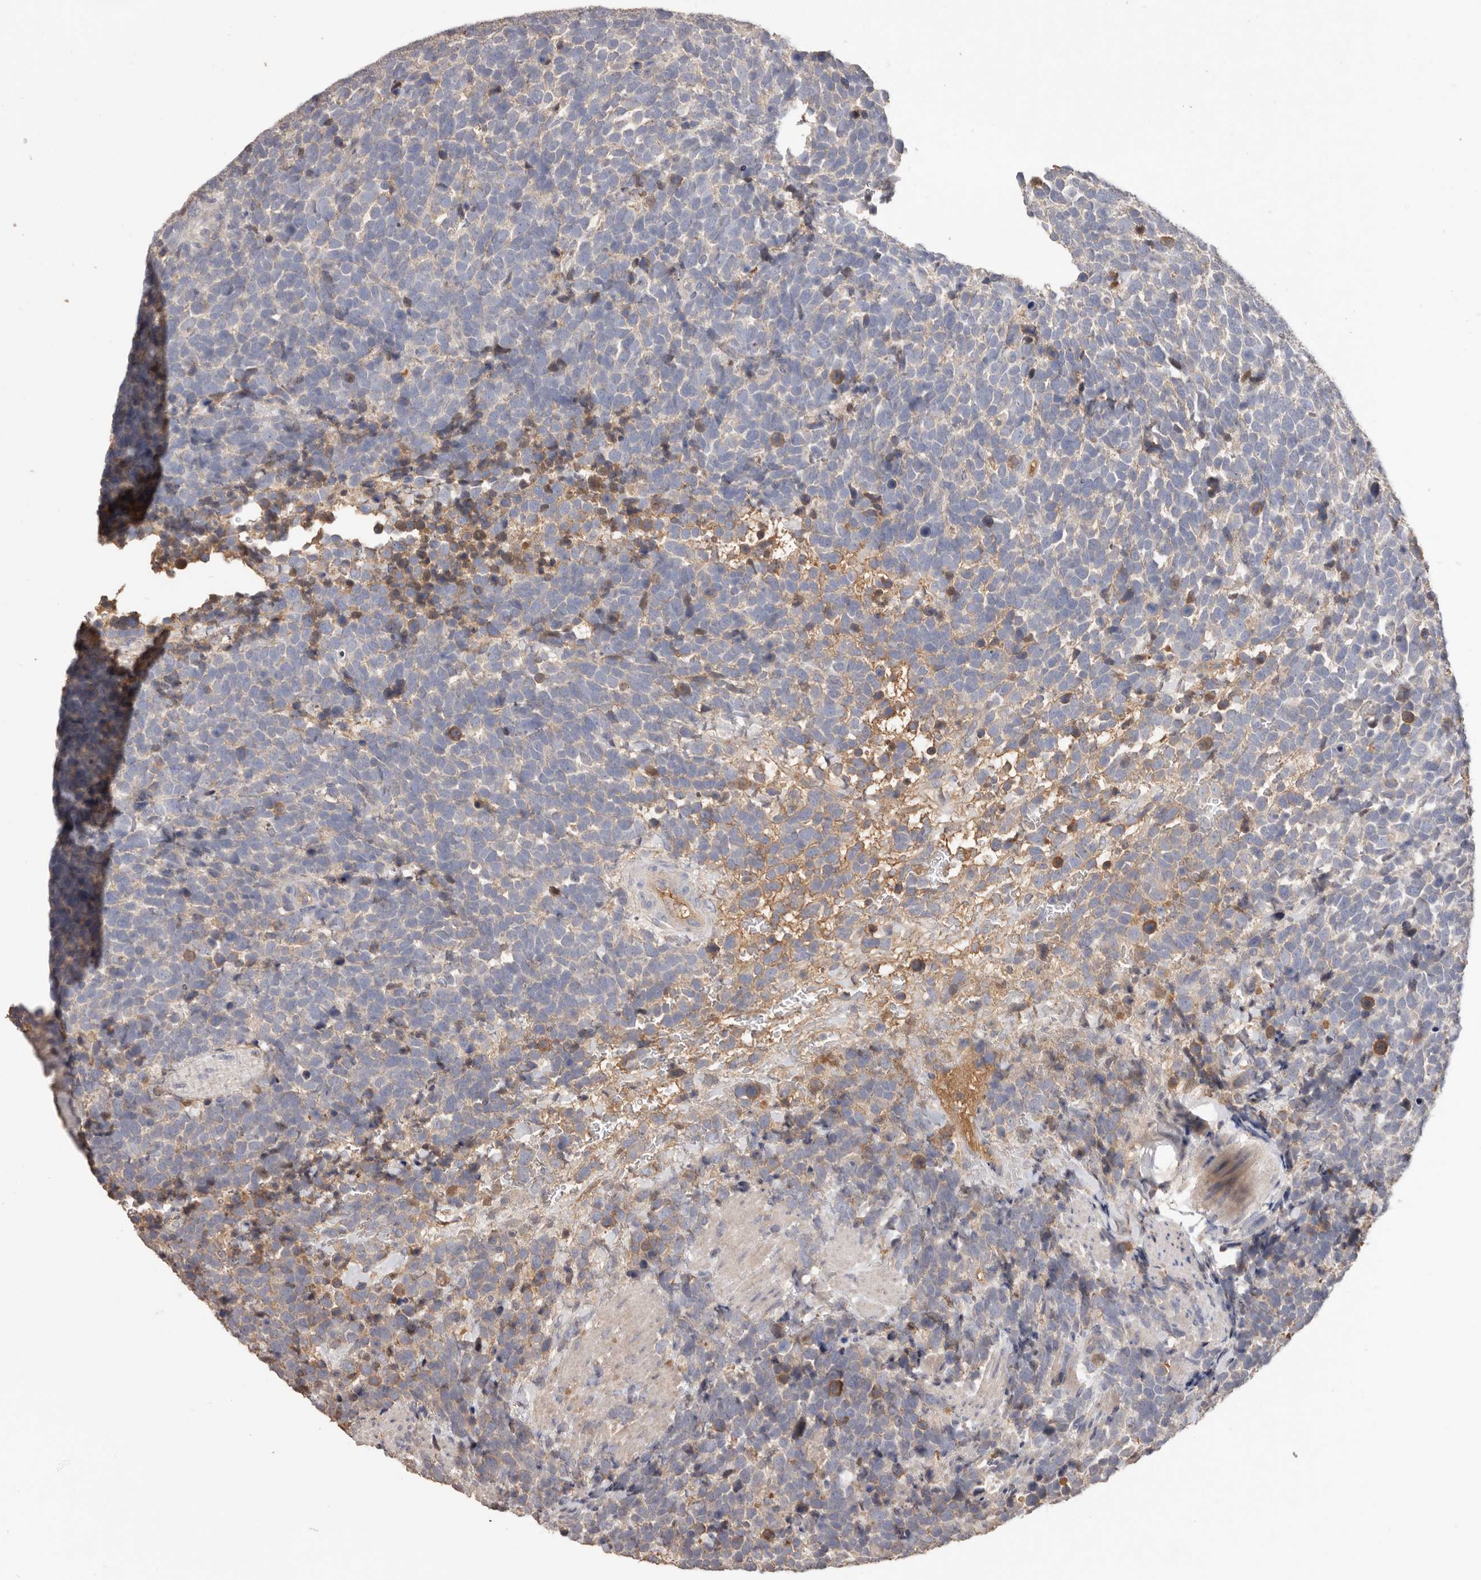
{"staining": {"intensity": "weak", "quantity": "<25%", "location": "cytoplasmic/membranous"}, "tissue": "urothelial cancer", "cell_type": "Tumor cells", "image_type": "cancer", "snomed": [{"axis": "morphology", "description": "Urothelial carcinoma, High grade"}, {"axis": "topography", "description": "Urinary bladder"}], "caption": "Immunohistochemistry micrograph of neoplastic tissue: human urothelial carcinoma (high-grade) stained with DAB (3,3'-diaminobenzidine) displays no significant protein positivity in tumor cells.", "gene": "HCAR2", "patient": {"sex": "female", "age": 82}}